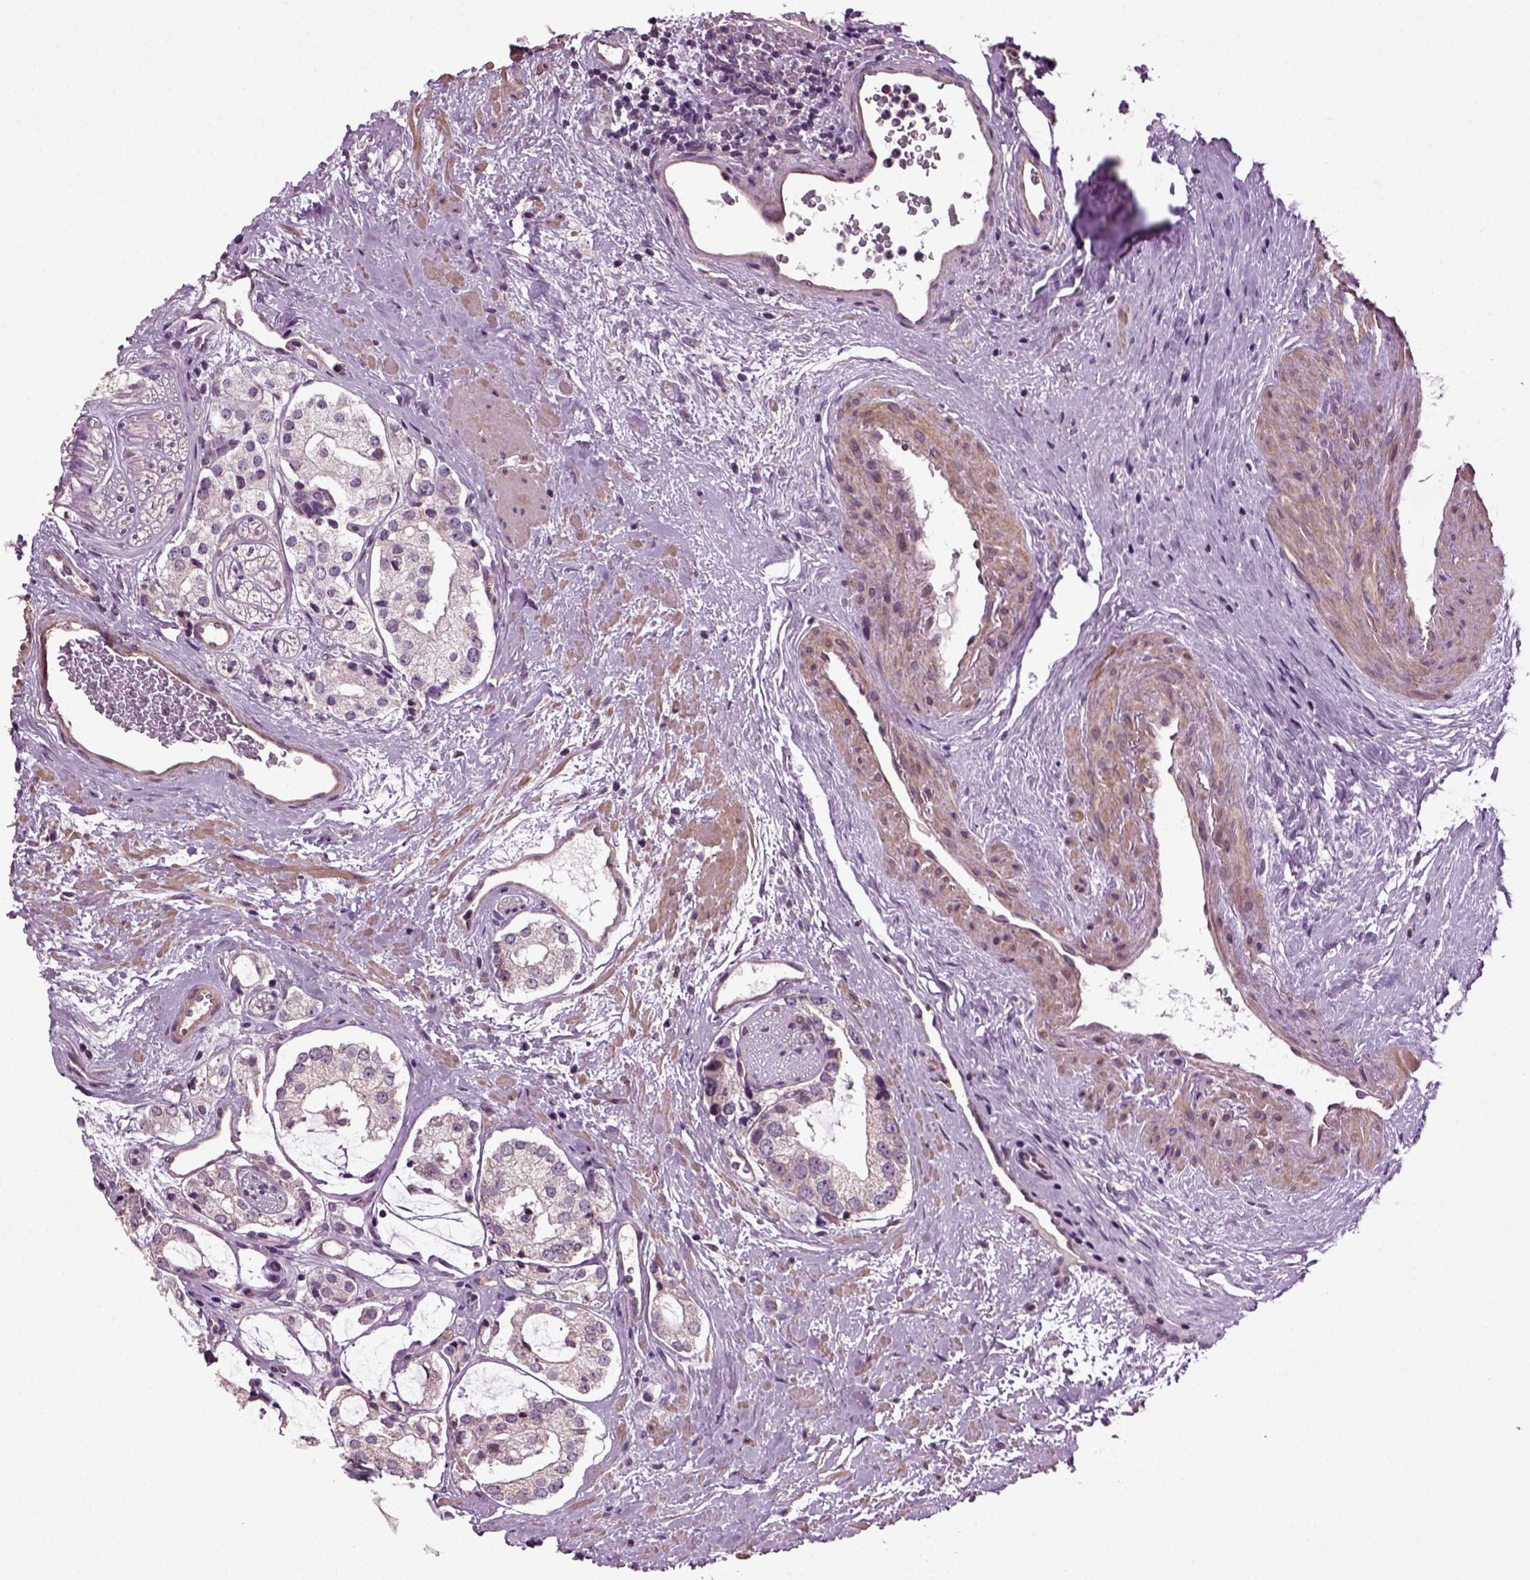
{"staining": {"intensity": "negative", "quantity": "none", "location": "none"}, "tissue": "prostate cancer", "cell_type": "Tumor cells", "image_type": "cancer", "snomed": [{"axis": "morphology", "description": "Adenocarcinoma, NOS"}, {"axis": "topography", "description": "Prostate"}], "caption": "A histopathology image of human adenocarcinoma (prostate) is negative for staining in tumor cells. Nuclei are stained in blue.", "gene": "HAGHL", "patient": {"sex": "male", "age": 66}}